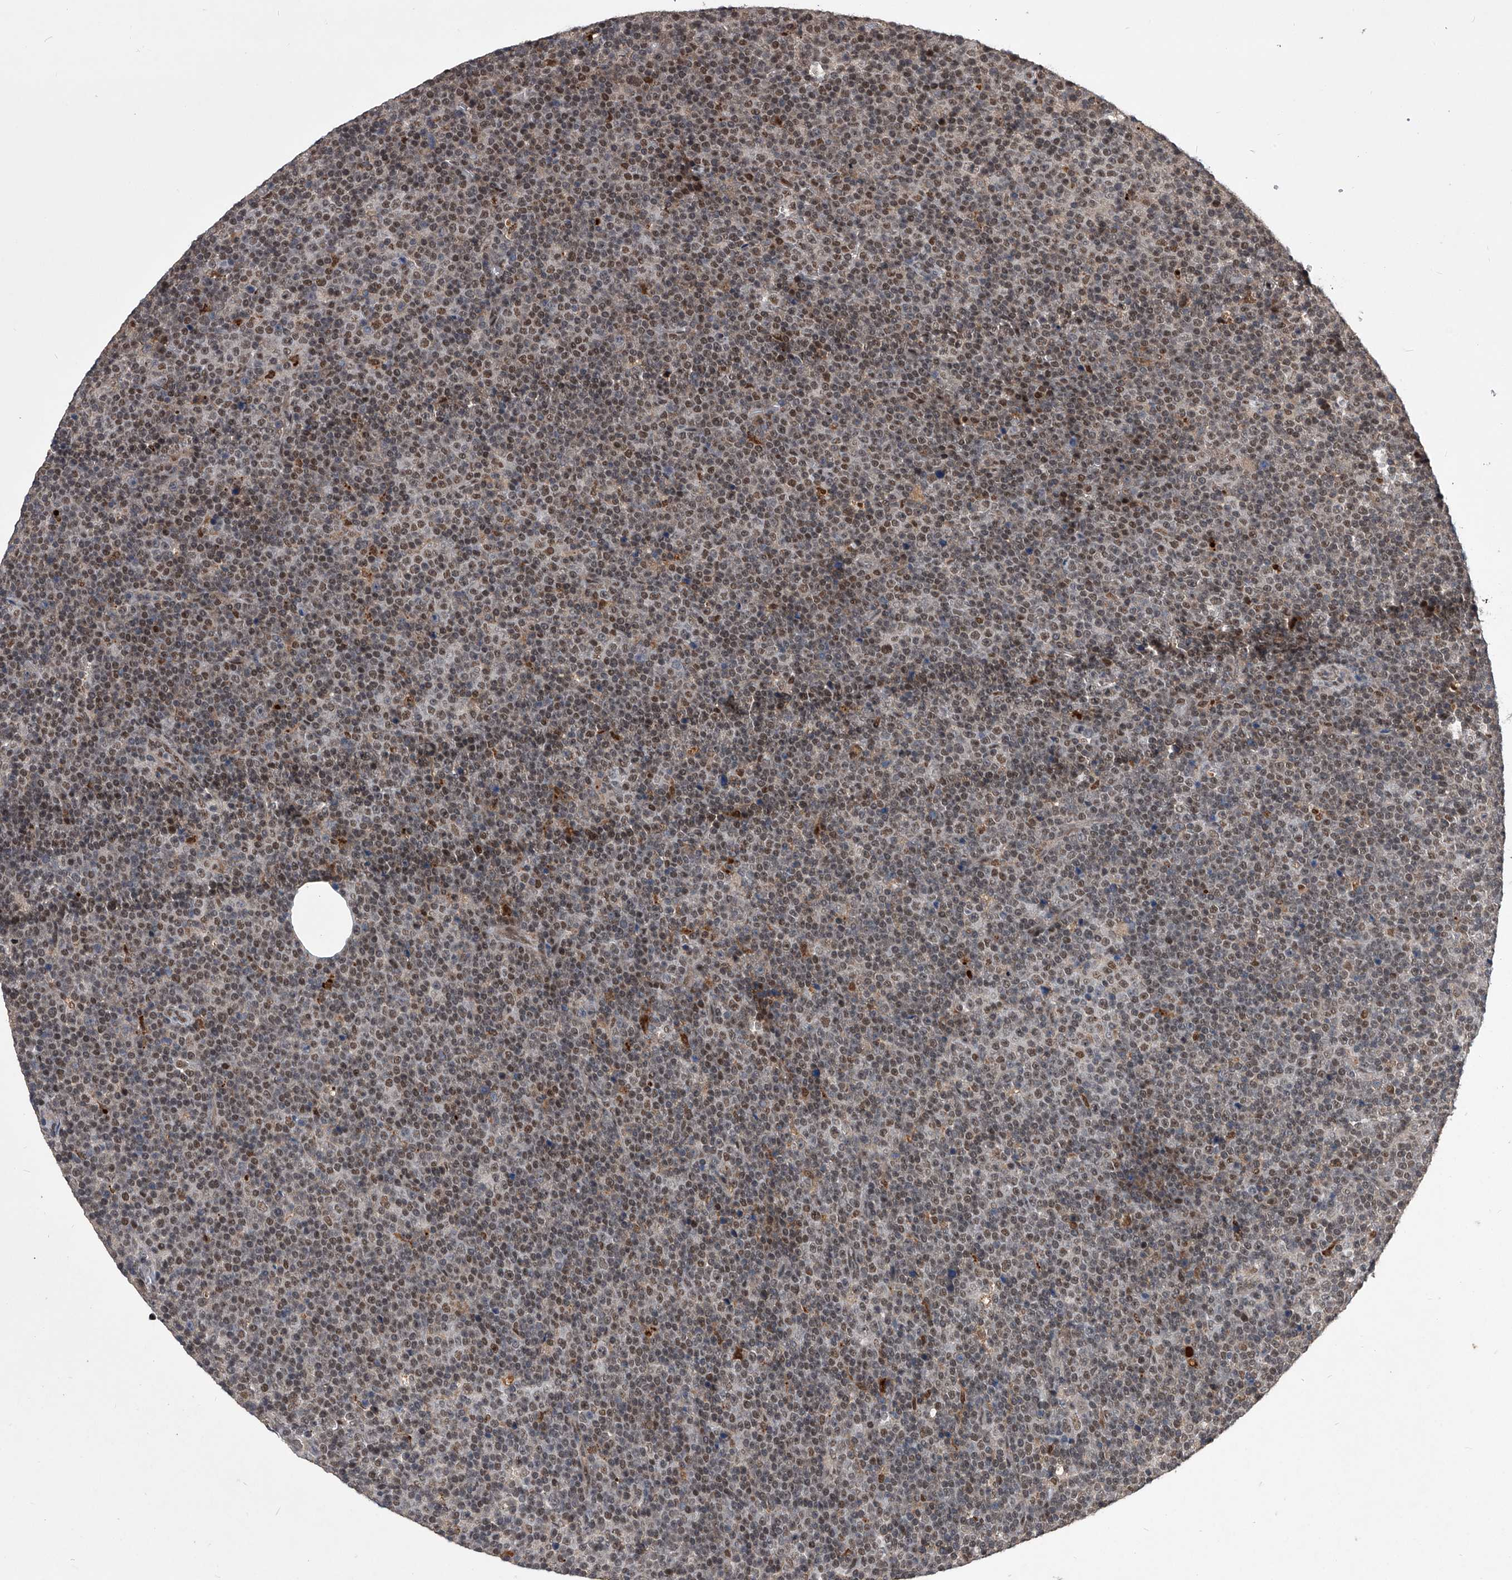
{"staining": {"intensity": "moderate", "quantity": "25%-75%", "location": "nuclear"}, "tissue": "lymphoma", "cell_type": "Tumor cells", "image_type": "cancer", "snomed": [{"axis": "morphology", "description": "Malignant lymphoma, non-Hodgkin's type, Low grade"}, {"axis": "topography", "description": "Lymph node"}], "caption": "Moderate nuclear protein positivity is seen in about 25%-75% of tumor cells in malignant lymphoma, non-Hodgkin's type (low-grade).", "gene": "CMTR1", "patient": {"sex": "female", "age": 67}}